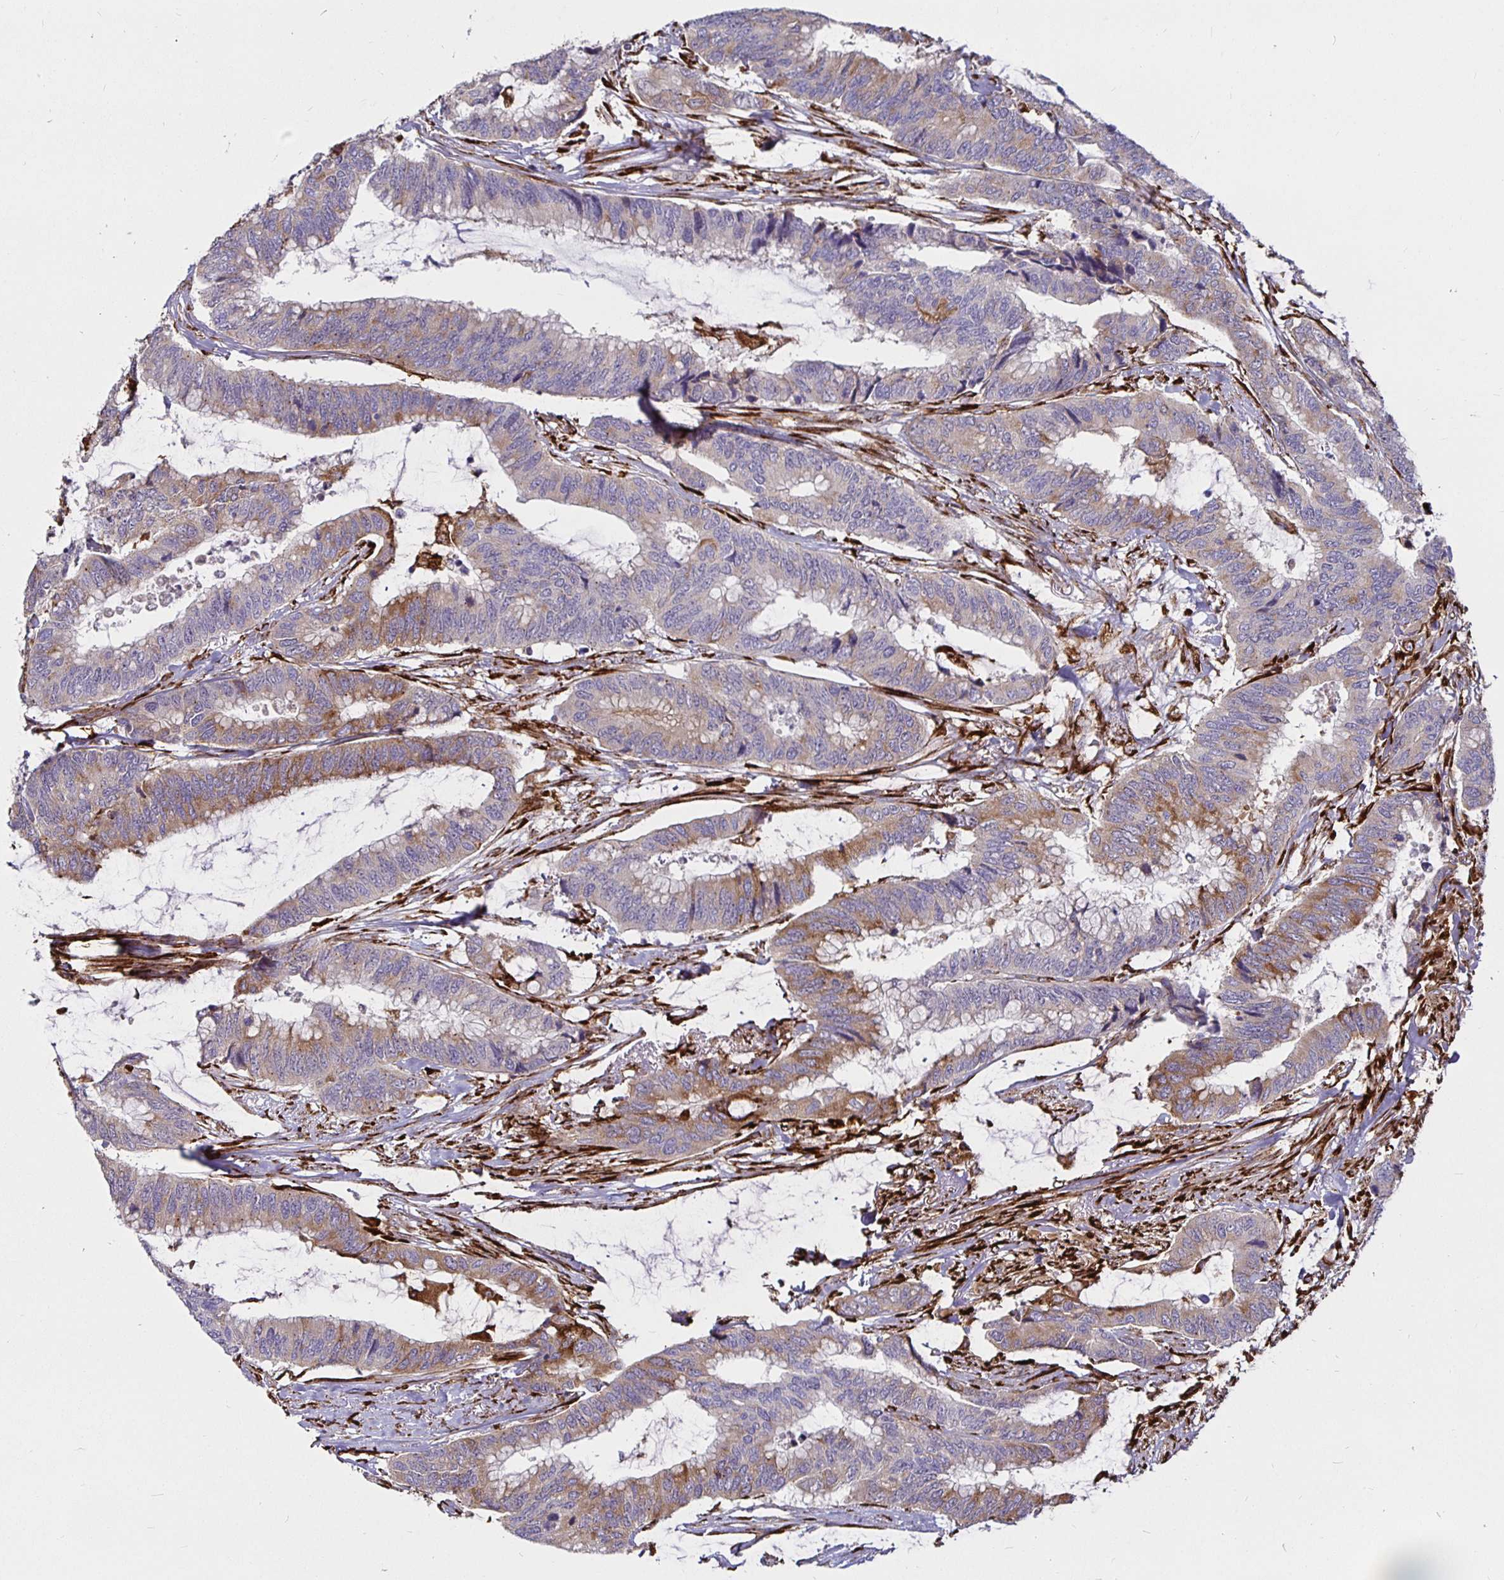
{"staining": {"intensity": "moderate", "quantity": "25%-75%", "location": "cytoplasmic/membranous"}, "tissue": "colorectal cancer", "cell_type": "Tumor cells", "image_type": "cancer", "snomed": [{"axis": "morphology", "description": "Adenocarcinoma, NOS"}, {"axis": "topography", "description": "Rectum"}], "caption": "Immunohistochemical staining of adenocarcinoma (colorectal) exhibits medium levels of moderate cytoplasmic/membranous positivity in about 25%-75% of tumor cells. The protein of interest is shown in brown color, while the nuclei are stained blue.", "gene": "P4HA2", "patient": {"sex": "female", "age": 59}}